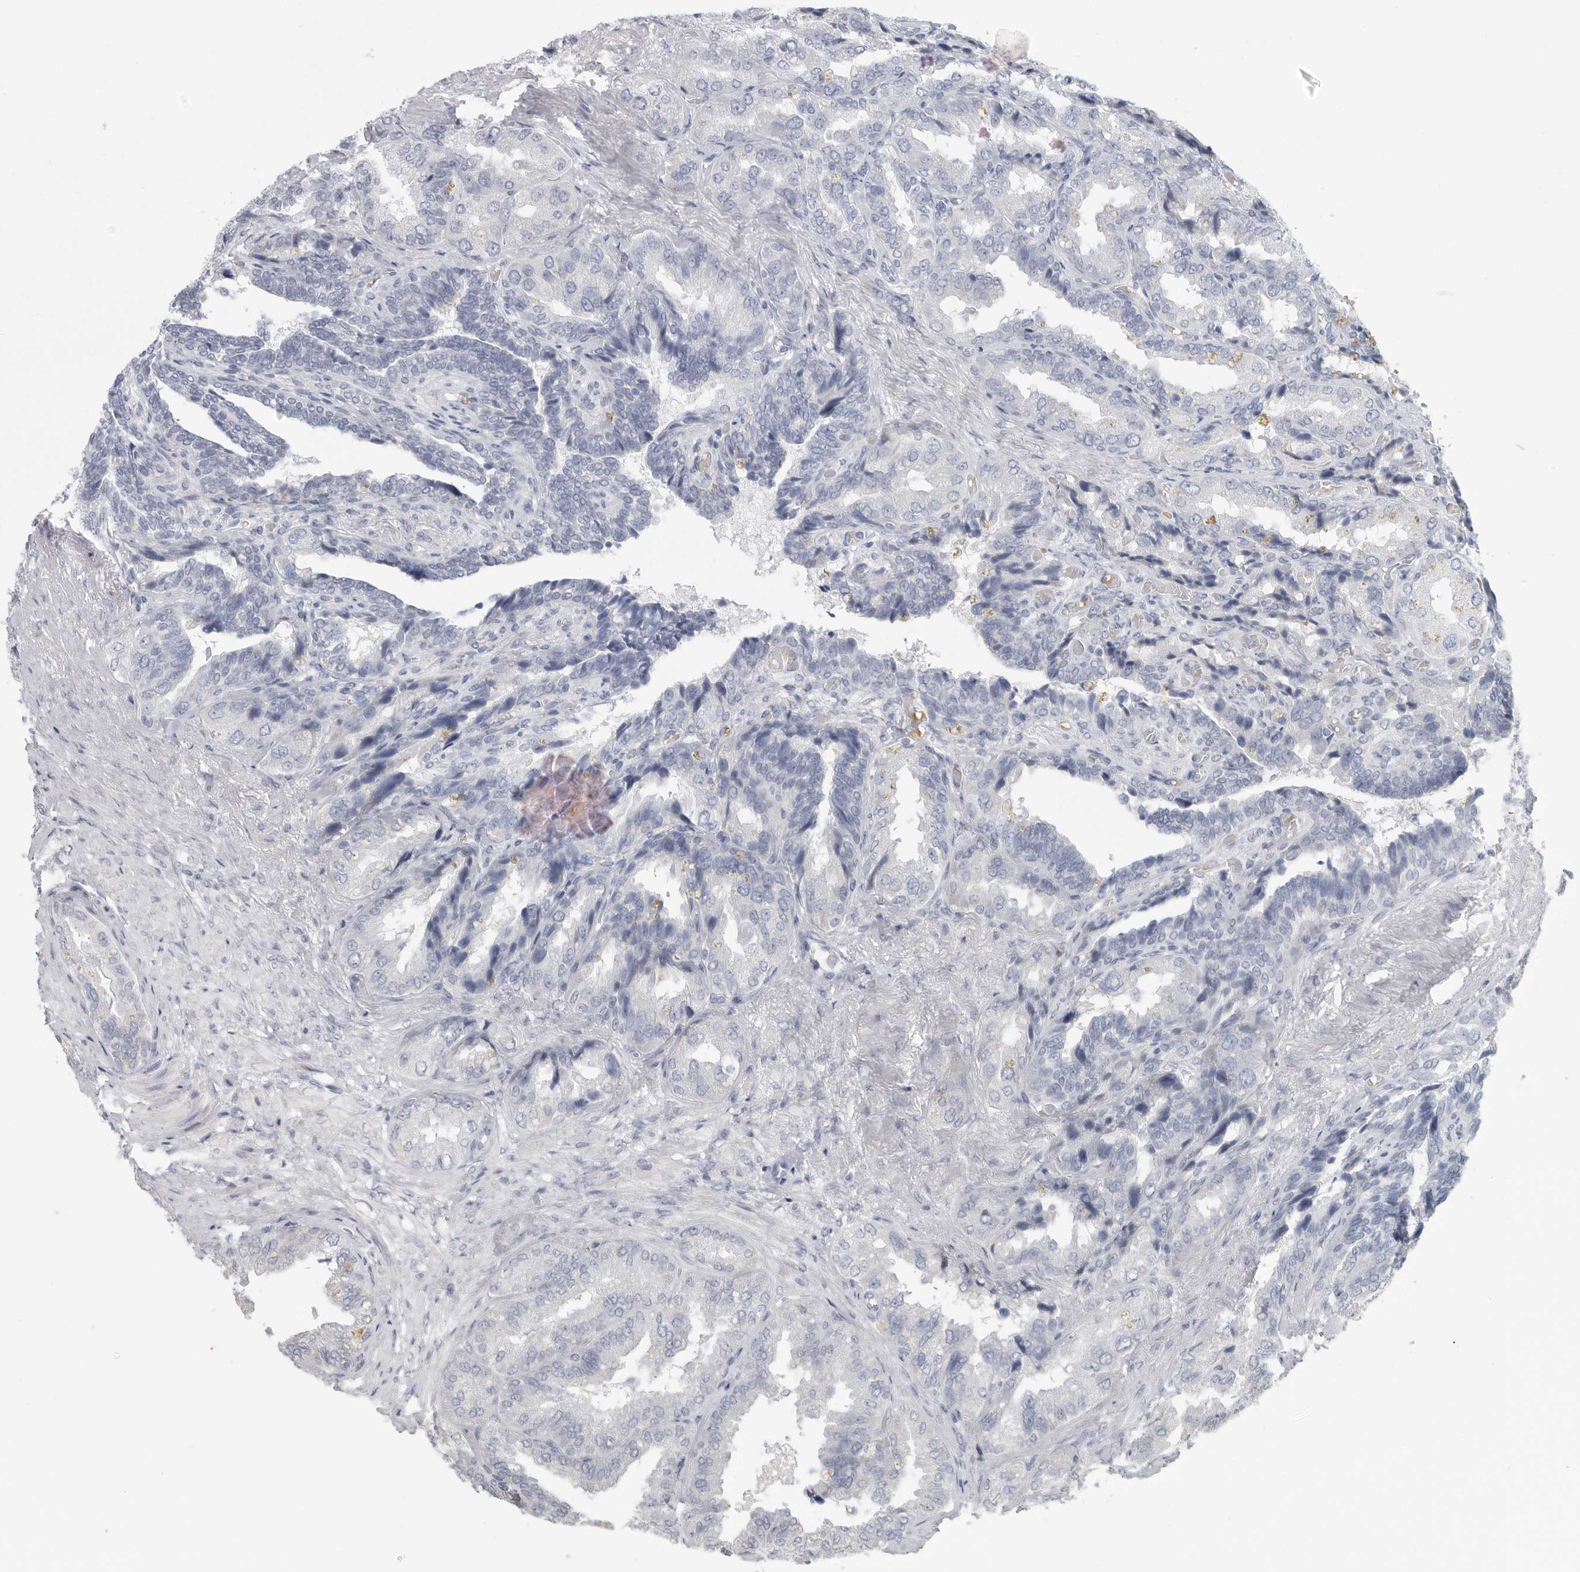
{"staining": {"intensity": "negative", "quantity": "none", "location": "none"}, "tissue": "seminal vesicle", "cell_type": "Glandular cells", "image_type": "normal", "snomed": [{"axis": "morphology", "description": "Normal tissue, NOS"}, {"axis": "topography", "description": "Seminal veicle"}, {"axis": "topography", "description": "Peripheral nerve tissue"}], "caption": "Immunohistochemistry photomicrograph of benign seminal vesicle stained for a protein (brown), which shows no positivity in glandular cells.", "gene": "DNAJC11", "patient": {"sex": "male", "age": 63}}